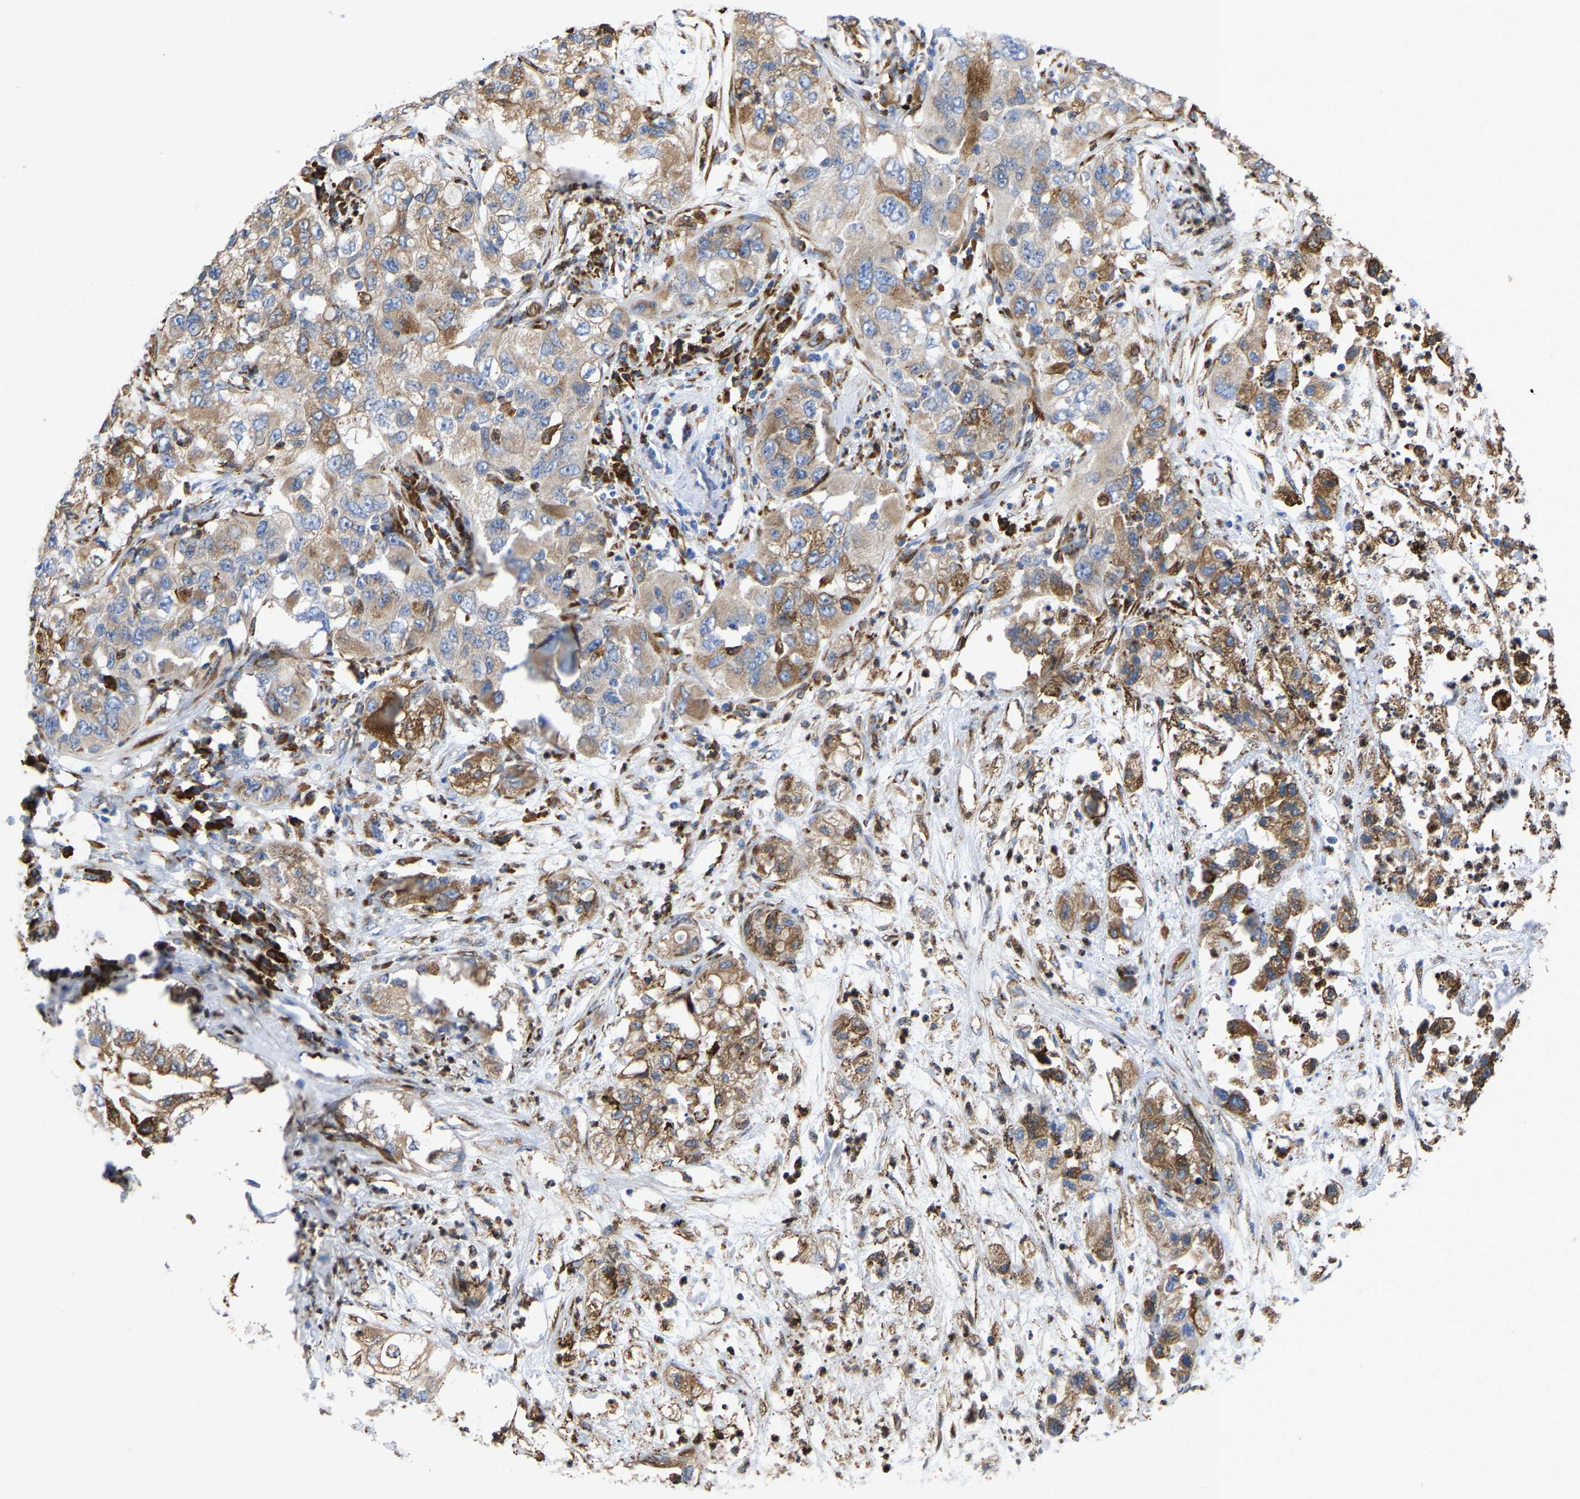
{"staining": {"intensity": "moderate", "quantity": ">75%", "location": "cytoplasmic/membranous"}, "tissue": "pancreatic cancer", "cell_type": "Tumor cells", "image_type": "cancer", "snomed": [{"axis": "morphology", "description": "Adenocarcinoma, NOS"}, {"axis": "topography", "description": "Pancreas"}], "caption": "Immunohistochemical staining of adenocarcinoma (pancreatic) demonstrates moderate cytoplasmic/membranous protein expression in about >75% of tumor cells.", "gene": "P4HB", "patient": {"sex": "female", "age": 78}}